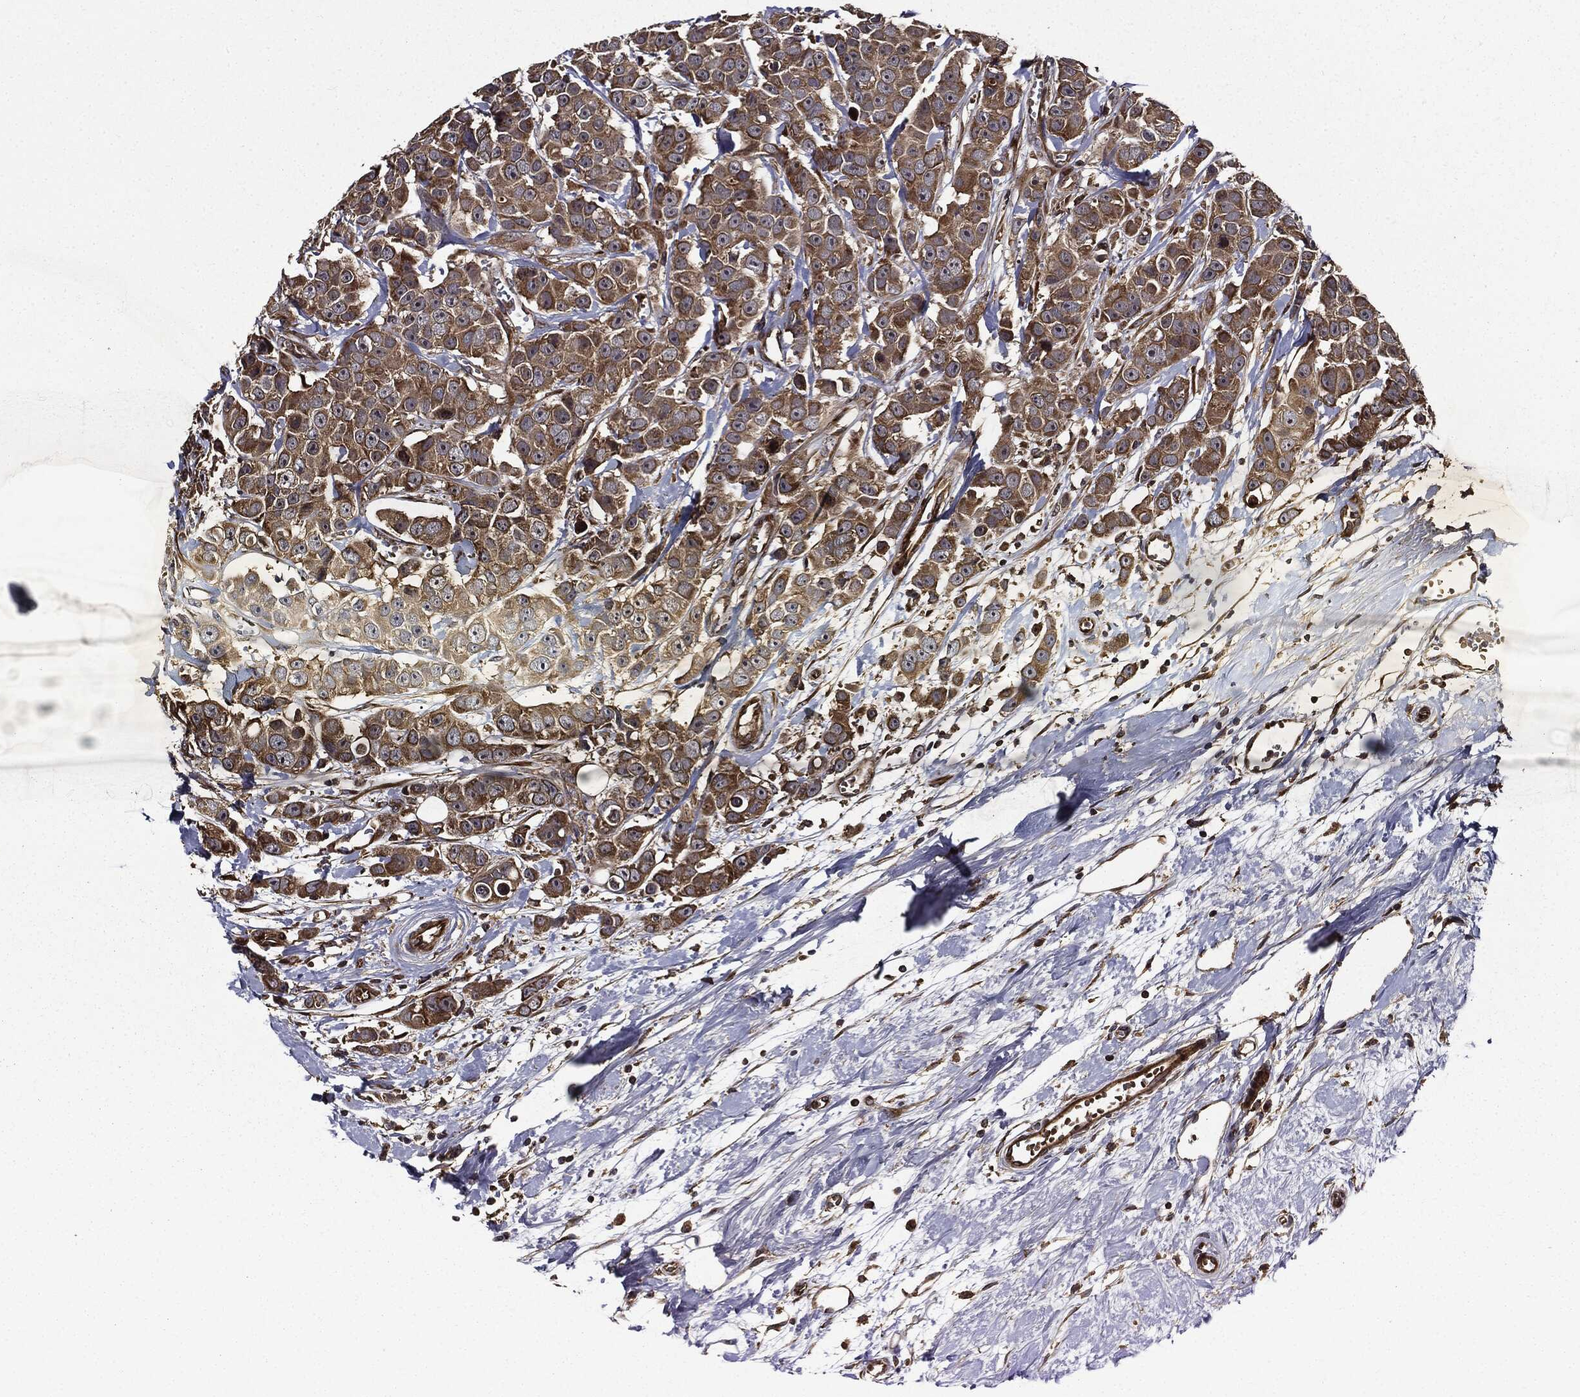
{"staining": {"intensity": "moderate", "quantity": ">75%", "location": "cytoplasmic/membranous"}, "tissue": "breast cancer", "cell_type": "Tumor cells", "image_type": "cancer", "snomed": [{"axis": "morphology", "description": "Duct carcinoma"}, {"axis": "topography", "description": "Breast"}], "caption": "Infiltrating ductal carcinoma (breast) tissue shows moderate cytoplasmic/membranous expression in approximately >75% of tumor cells", "gene": "HTT", "patient": {"sex": "female", "age": 35}}